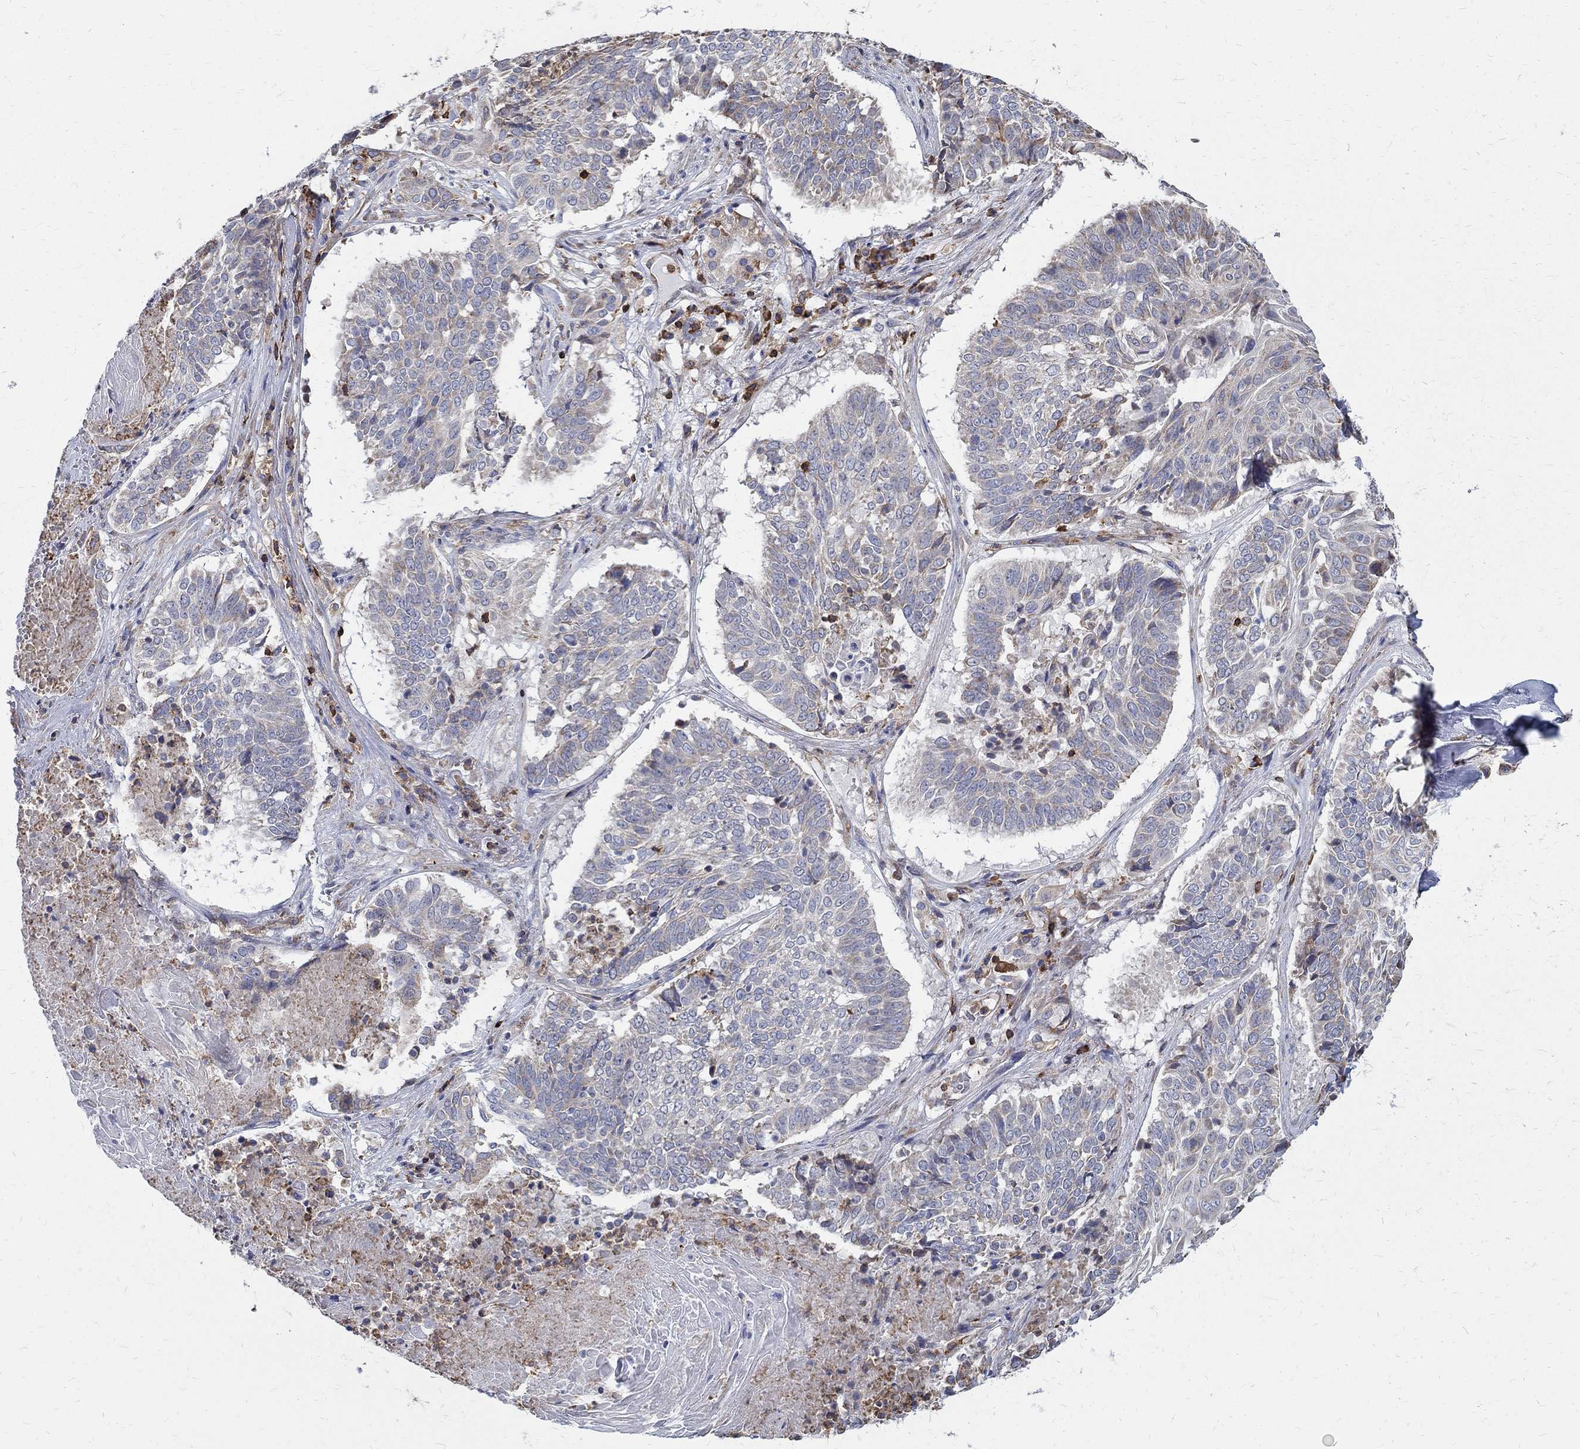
{"staining": {"intensity": "weak", "quantity": "25%-75%", "location": "cytoplasmic/membranous"}, "tissue": "lung cancer", "cell_type": "Tumor cells", "image_type": "cancer", "snomed": [{"axis": "morphology", "description": "Squamous cell carcinoma, NOS"}, {"axis": "topography", "description": "Lung"}], "caption": "Tumor cells show low levels of weak cytoplasmic/membranous expression in about 25%-75% of cells in human squamous cell carcinoma (lung).", "gene": "AGAP2", "patient": {"sex": "male", "age": 64}}